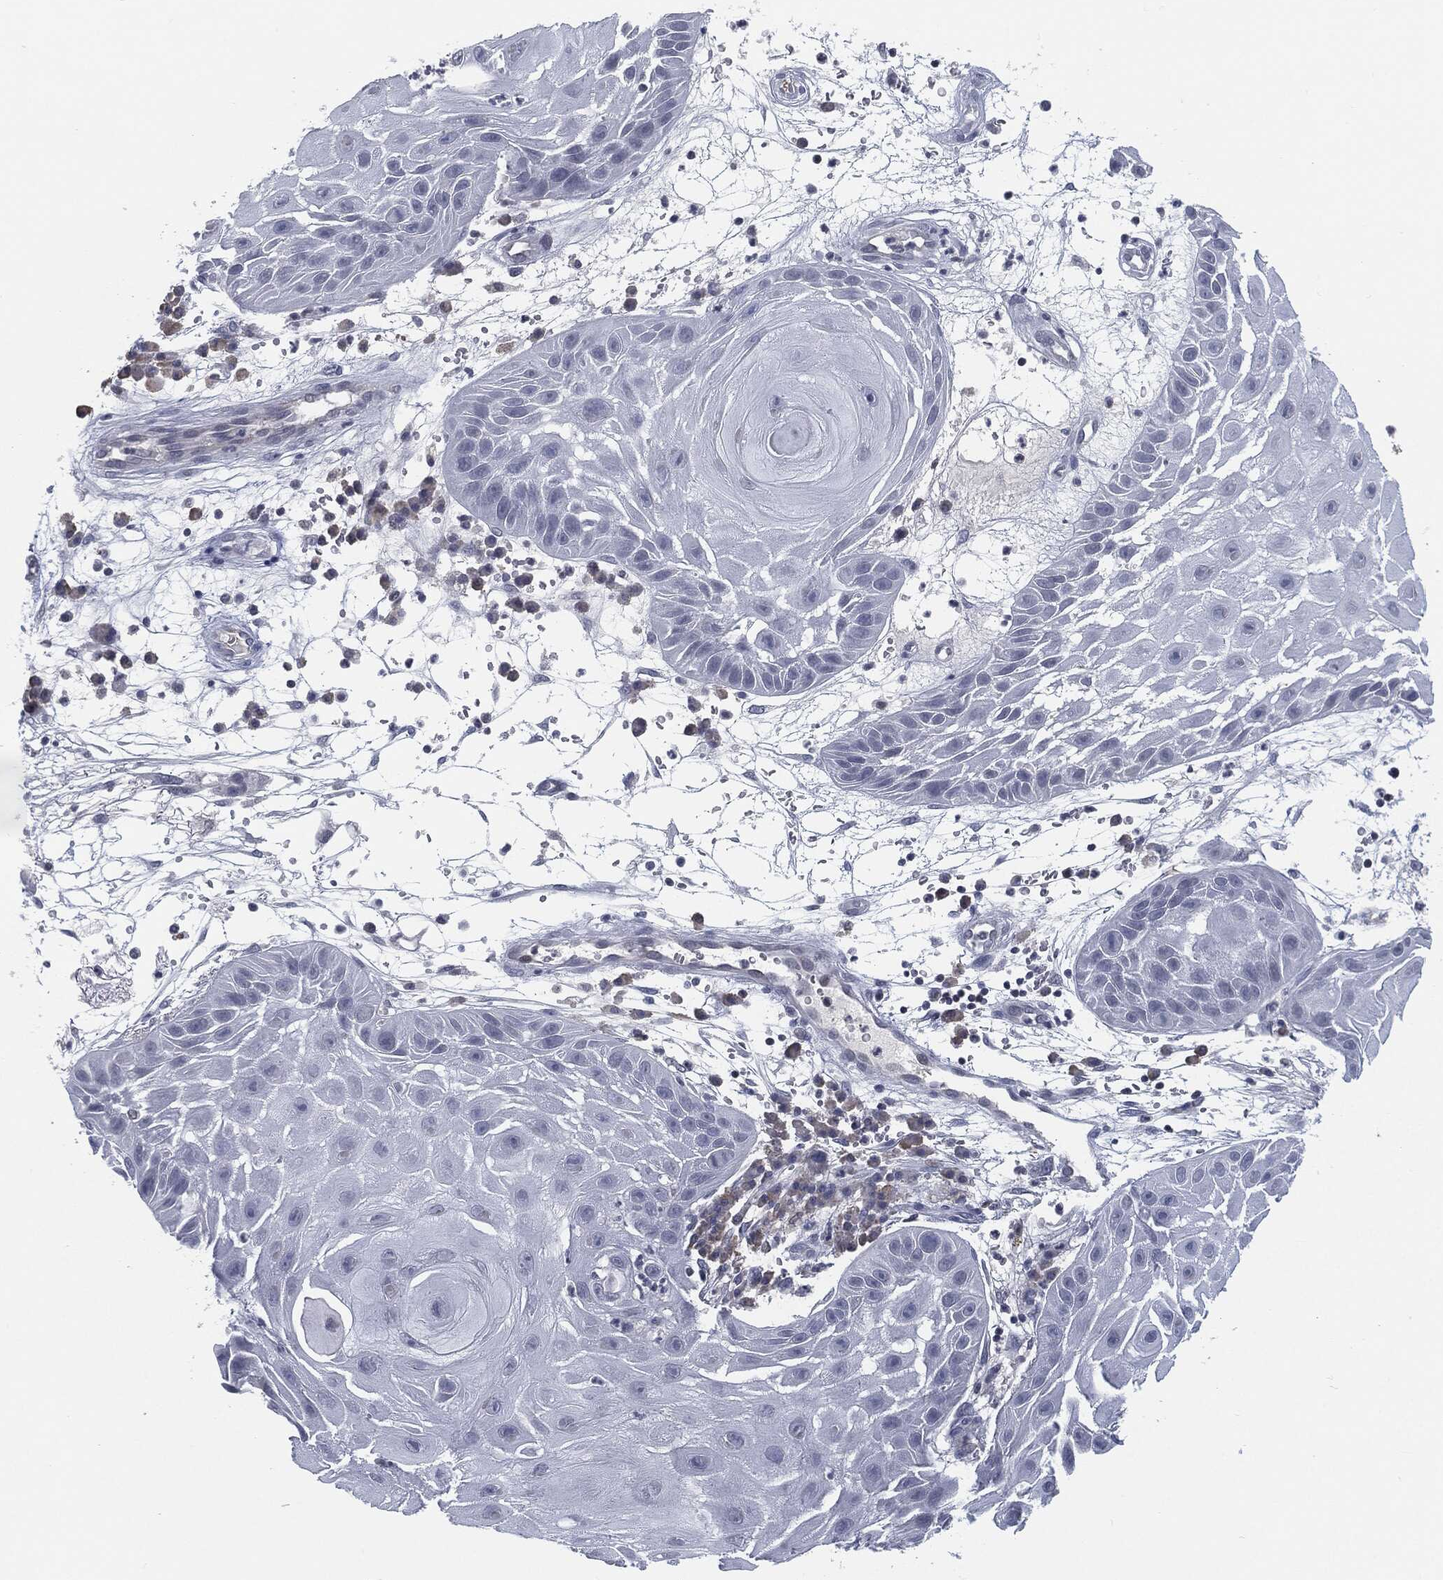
{"staining": {"intensity": "negative", "quantity": "none", "location": "none"}, "tissue": "skin cancer", "cell_type": "Tumor cells", "image_type": "cancer", "snomed": [{"axis": "morphology", "description": "Normal tissue, NOS"}, {"axis": "morphology", "description": "Squamous cell carcinoma, NOS"}, {"axis": "topography", "description": "Skin"}], "caption": "The micrograph reveals no staining of tumor cells in skin squamous cell carcinoma.", "gene": "PROM1", "patient": {"sex": "male", "age": 79}}